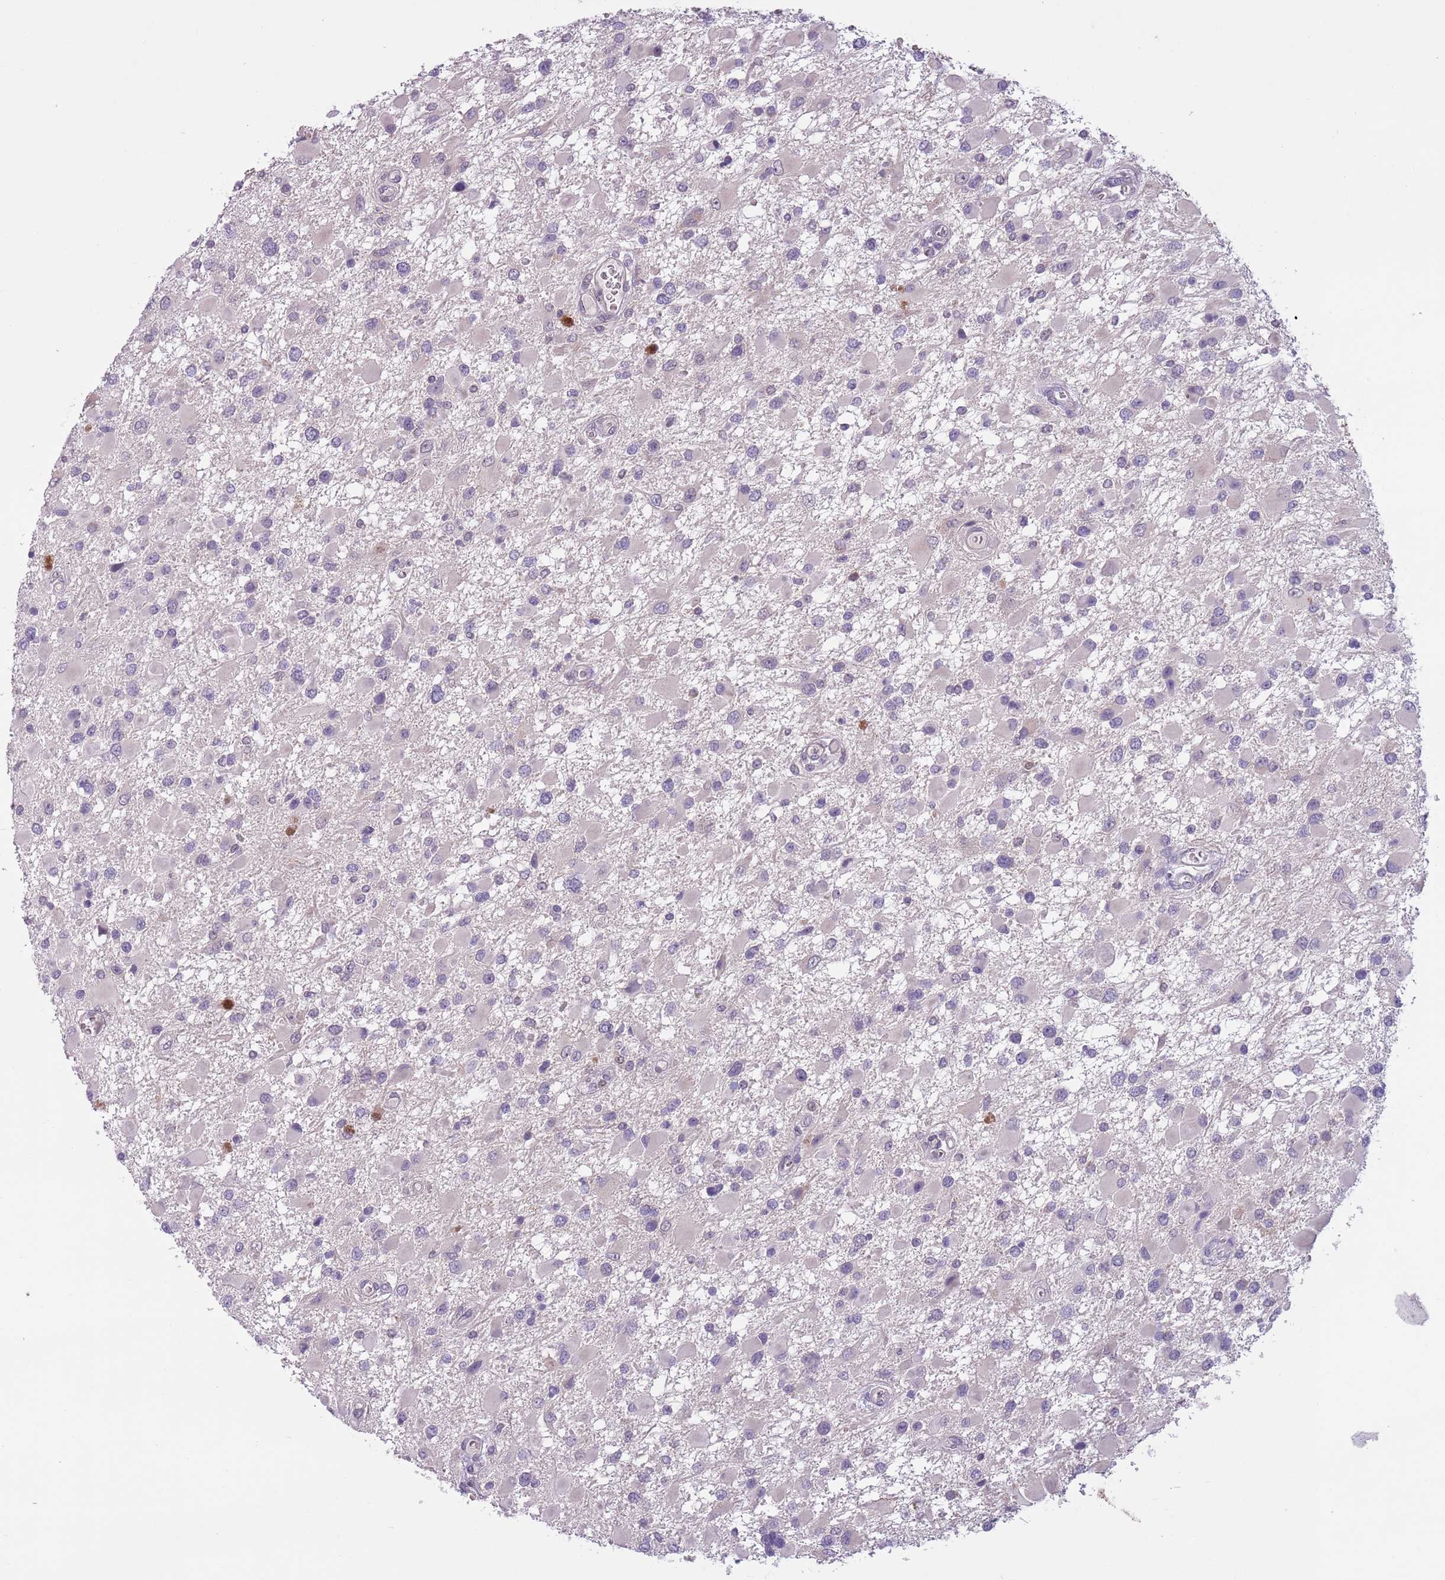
{"staining": {"intensity": "negative", "quantity": "none", "location": "none"}, "tissue": "glioma", "cell_type": "Tumor cells", "image_type": "cancer", "snomed": [{"axis": "morphology", "description": "Glioma, malignant, High grade"}, {"axis": "topography", "description": "Brain"}], "caption": "IHC of human malignant glioma (high-grade) exhibits no expression in tumor cells.", "gene": "ADCY7", "patient": {"sex": "male", "age": 53}}